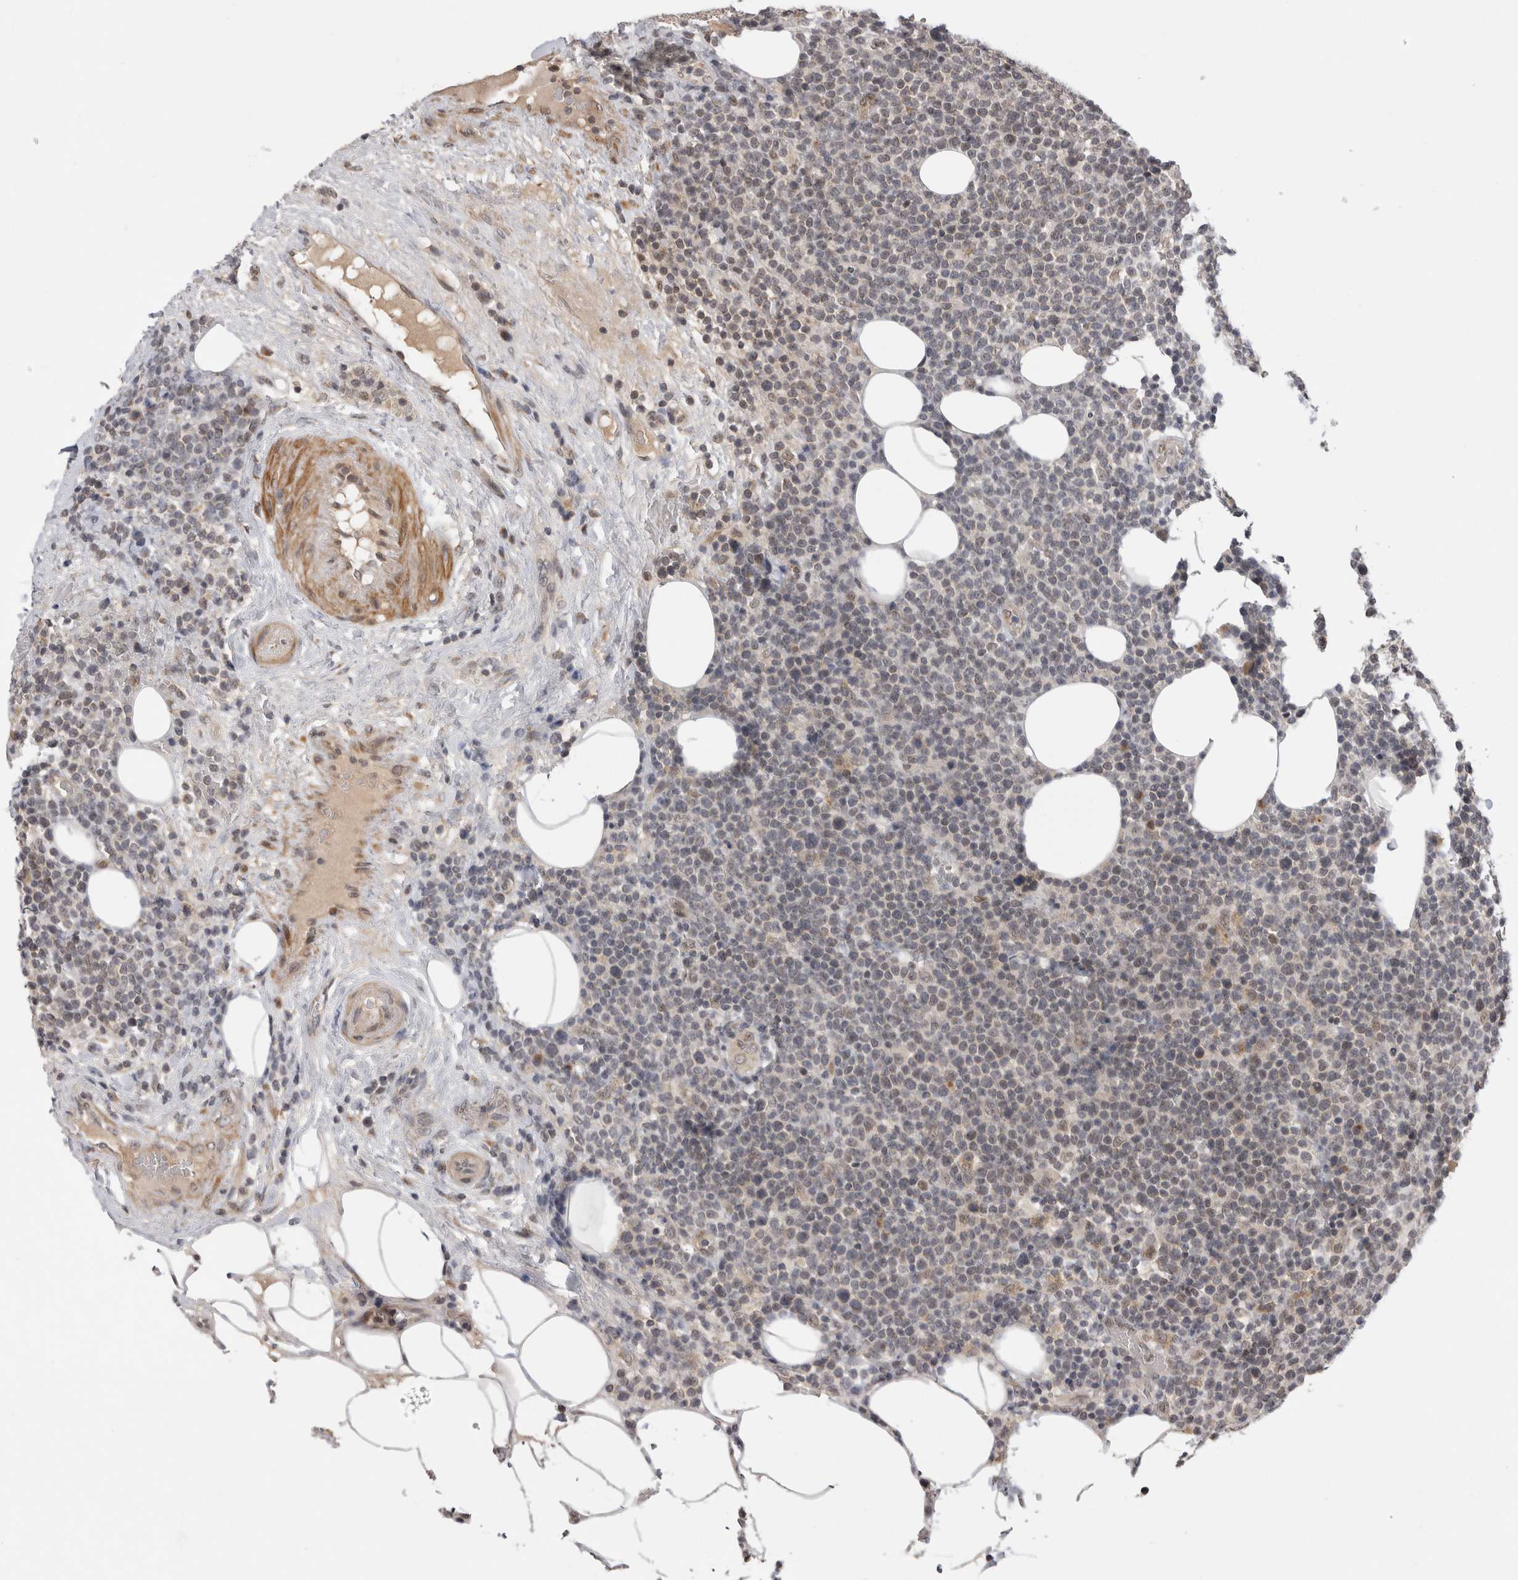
{"staining": {"intensity": "negative", "quantity": "none", "location": "none"}, "tissue": "lymphoma", "cell_type": "Tumor cells", "image_type": "cancer", "snomed": [{"axis": "morphology", "description": "Malignant lymphoma, non-Hodgkin's type, High grade"}, {"axis": "topography", "description": "Lymph node"}], "caption": "An IHC histopathology image of malignant lymphoma, non-Hodgkin's type (high-grade) is shown. There is no staining in tumor cells of malignant lymphoma, non-Hodgkin's type (high-grade). (Stains: DAB IHC with hematoxylin counter stain, Microscopy: brightfield microscopy at high magnification).", "gene": "TMEM65", "patient": {"sex": "male", "age": 61}}